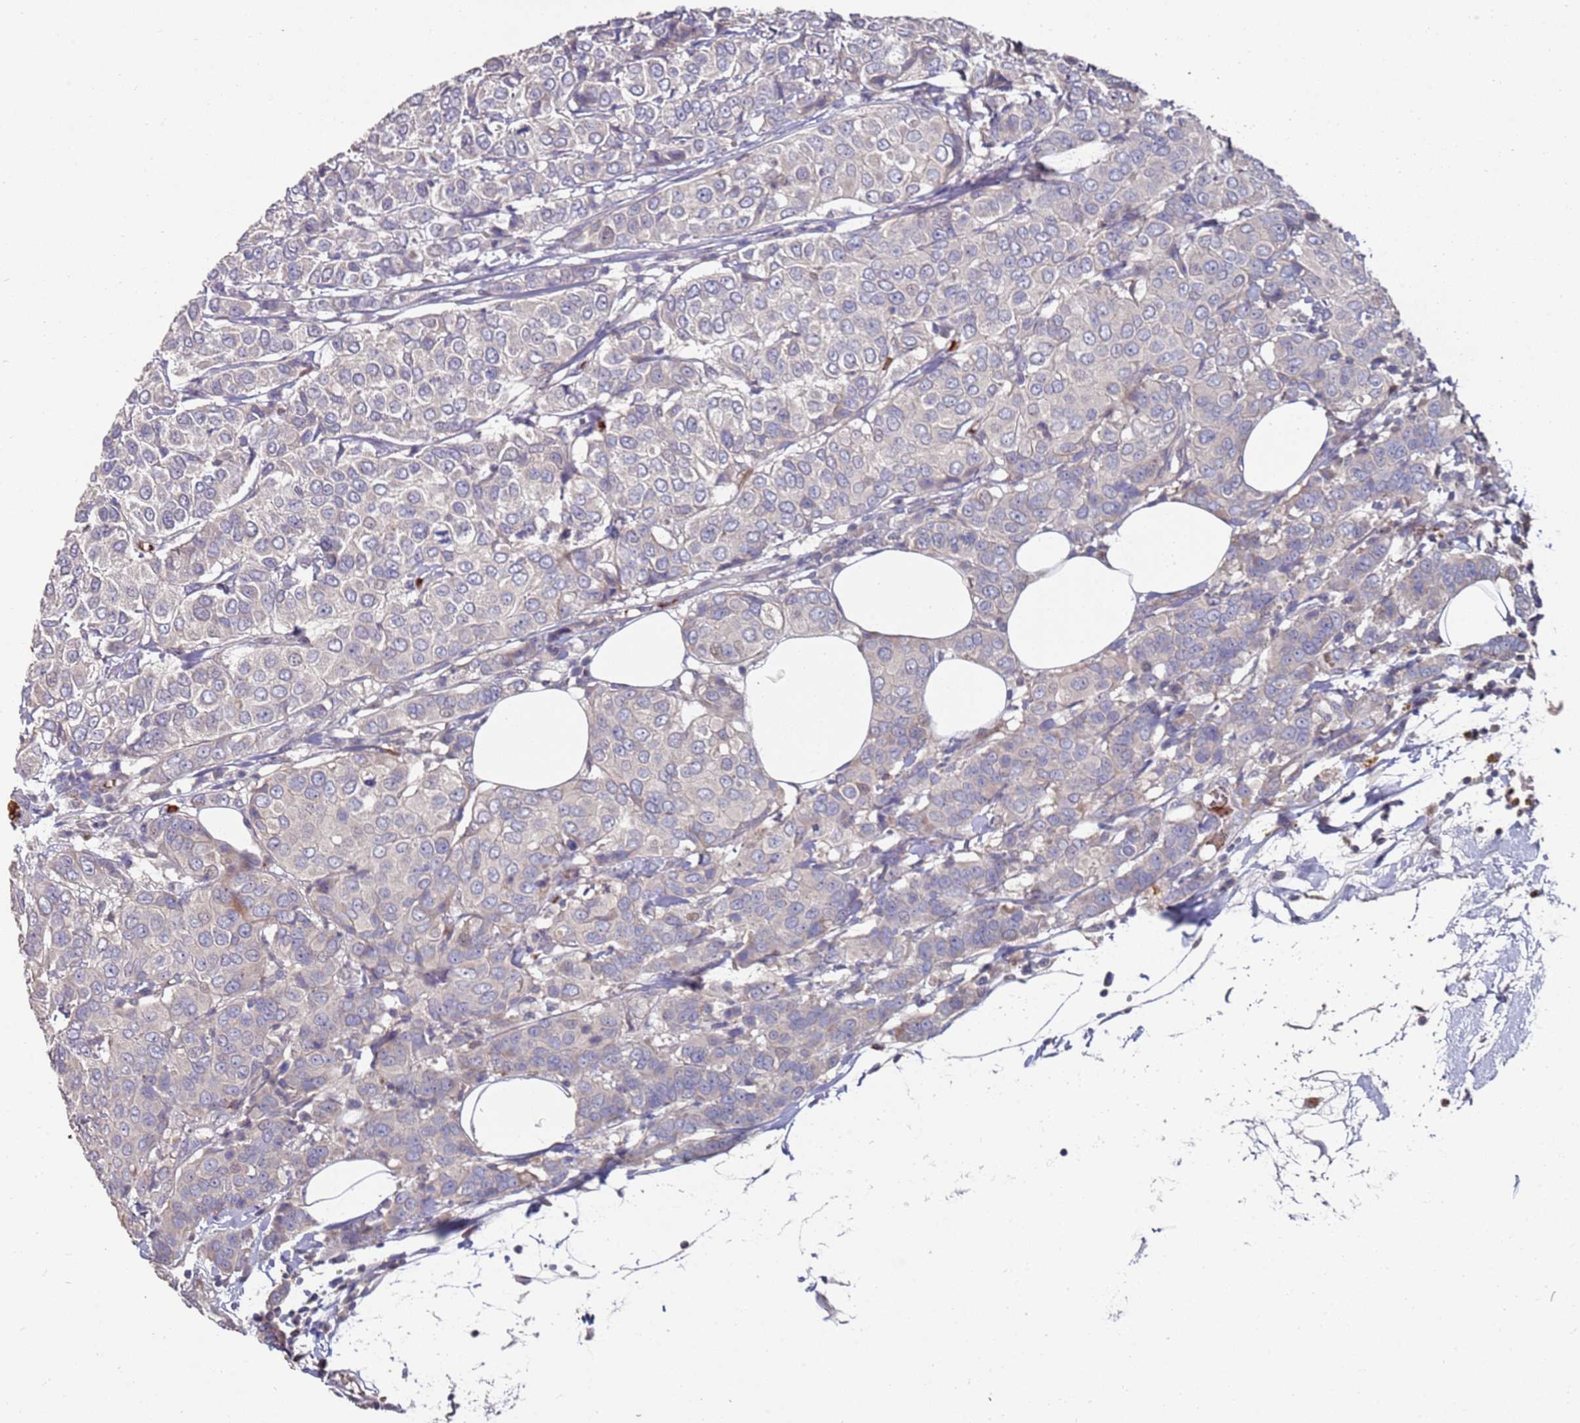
{"staining": {"intensity": "negative", "quantity": "none", "location": "none"}, "tissue": "breast cancer", "cell_type": "Tumor cells", "image_type": "cancer", "snomed": [{"axis": "morphology", "description": "Duct carcinoma"}, {"axis": "topography", "description": "Breast"}], "caption": "Tumor cells are negative for brown protein staining in intraductal carcinoma (breast). Brightfield microscopy of immunohistochemistry (IHC) stained with DAB (3,3'-diaminobenzidine) (brown) and hematoxylin (blue), captured at high magnification.", "gene": "LACC1", "patient": {"sex": "female", "age": 55}}